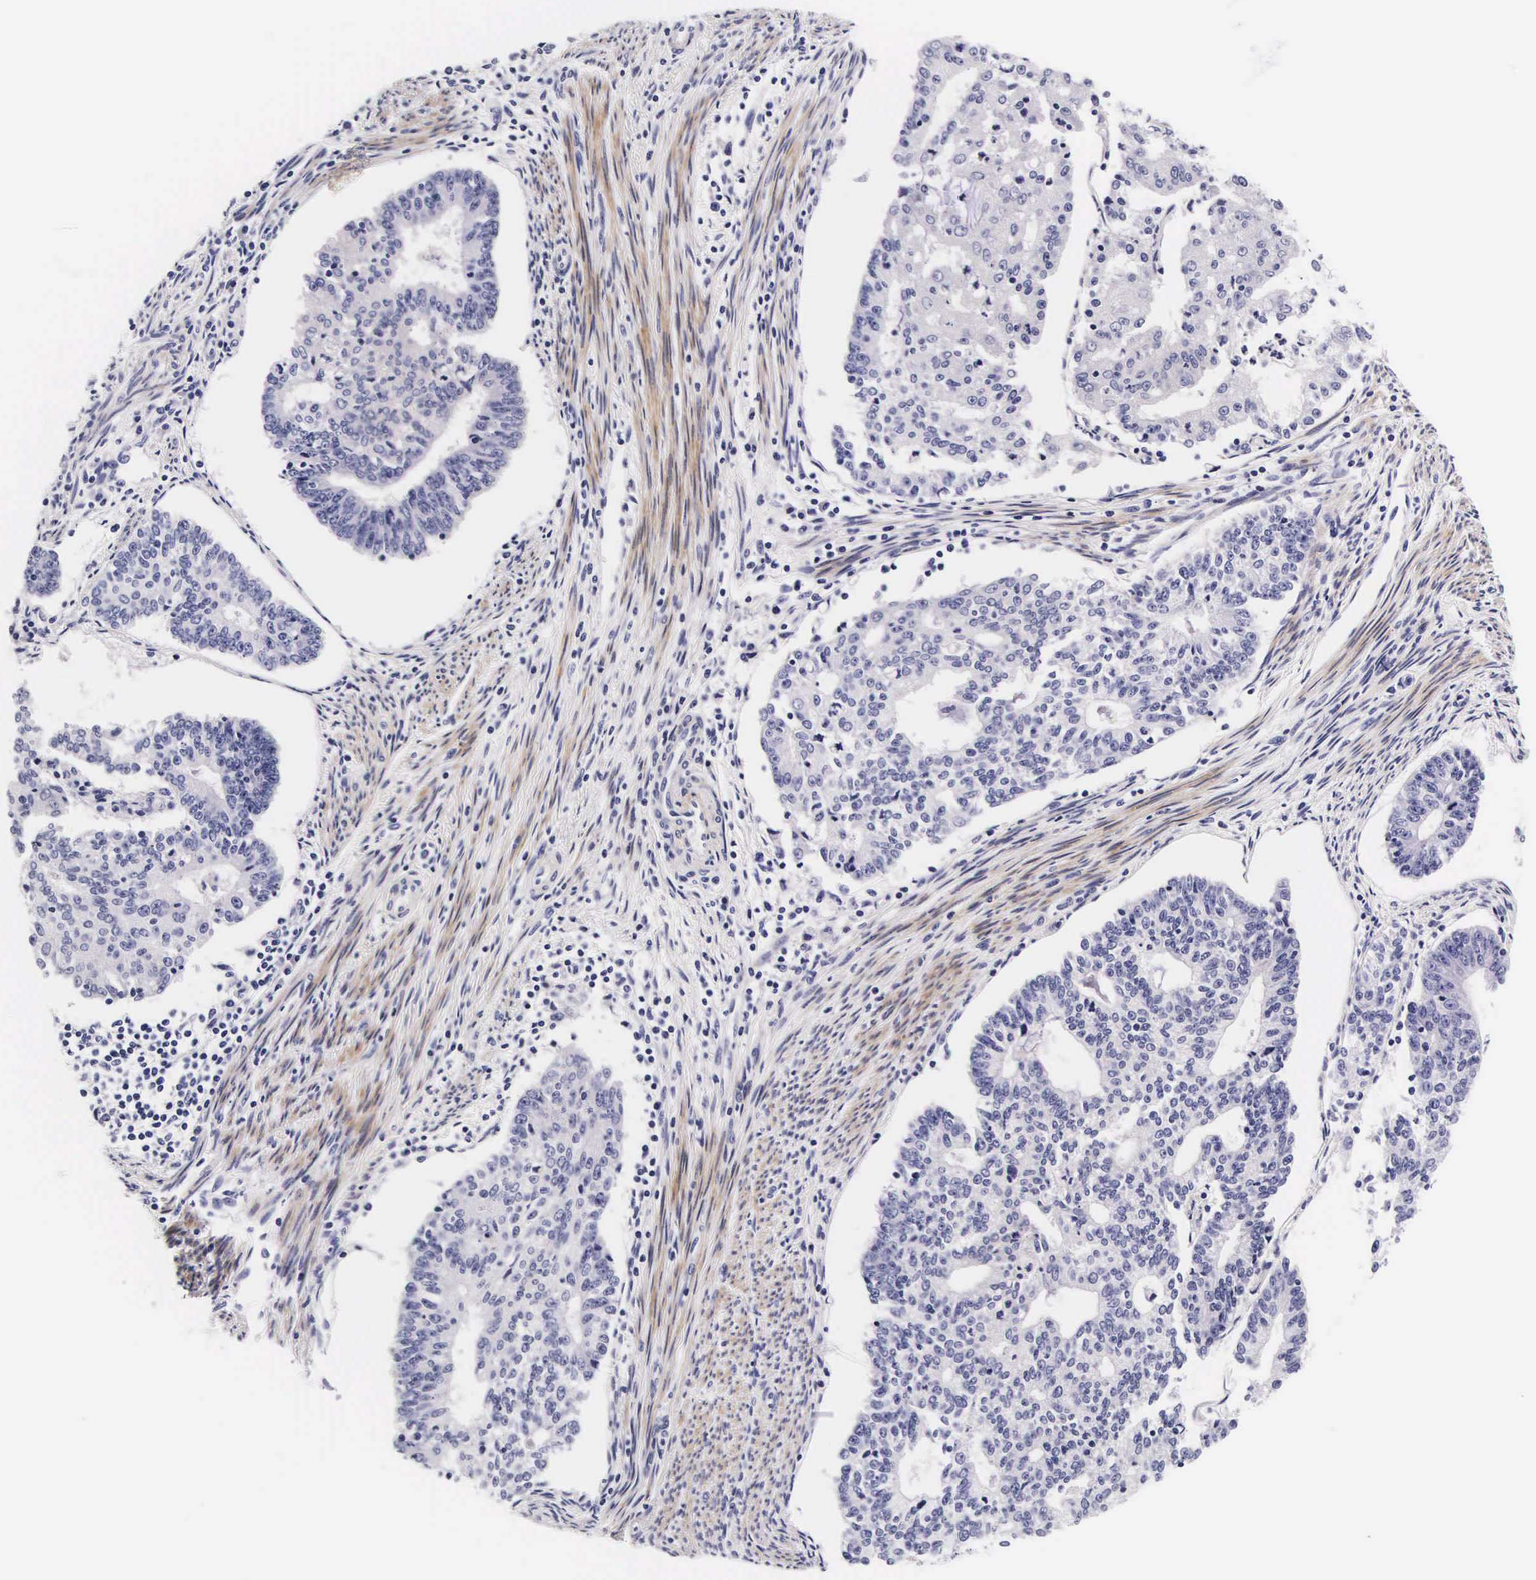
{"staining": {"intensity": "negative", "quantity": "none", "location": "none"}, "tissue": "endometrial cancer", "cell_type": "Tumor cells", "image_type": "cancer", "snomed": [{"axis": "morphology", "description": "Adenocarcinoma, NOS"}, {"axis": "topography", "description": "Endometrium"}], "caption": "IHC micrograph of neoplastic tissue: adenocarcinoma (endometrial) stained with DAB (3,3'-diaminobenzidine) displays no significant protein staining in tumor cells.", "gene": "UPRT", "patient": {"sex": "female", "age": 56}}